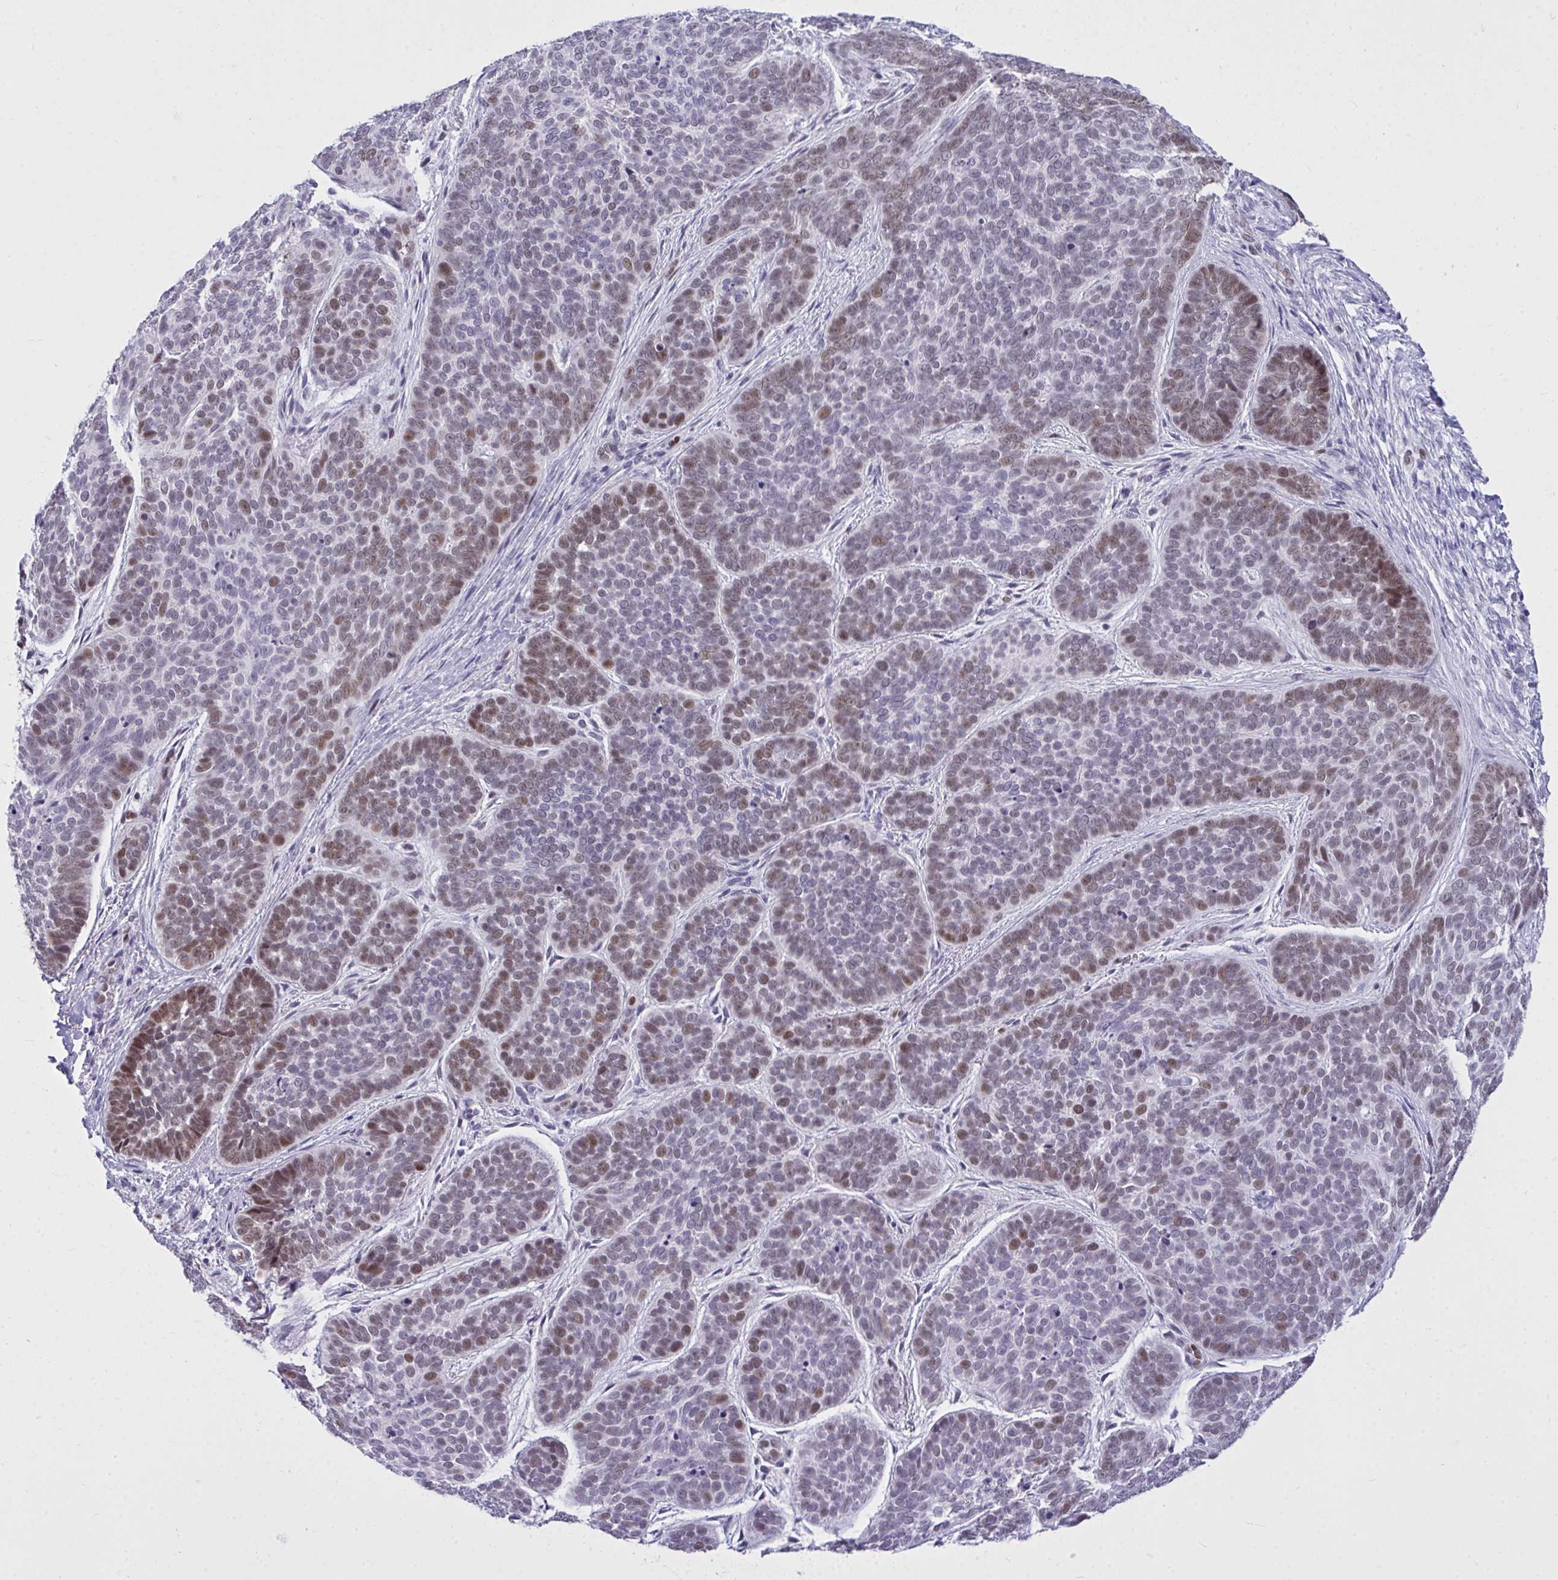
{"staining": {"intensity": "moderate", "quantity": "25%-75%", "location": "nuclear"}, "tissue": "skin cancer", "cell_type": "Tumor cells", "image_type": "cancer", "snomed": [{"axis": "morphology", "description": "Basal cell carcinoma"}, {"axis": "topography", "description": "Skin"}, {"axis": "topography", "description": "Skin of nose"}], "caption": "Brown immunohistochemical staining in skin cancer demonstrates moderate nuclear staining in about 25%-75% of tumor cells.", "gene": "TEAD4", "patient": {"sex": "female", "age": 81}}